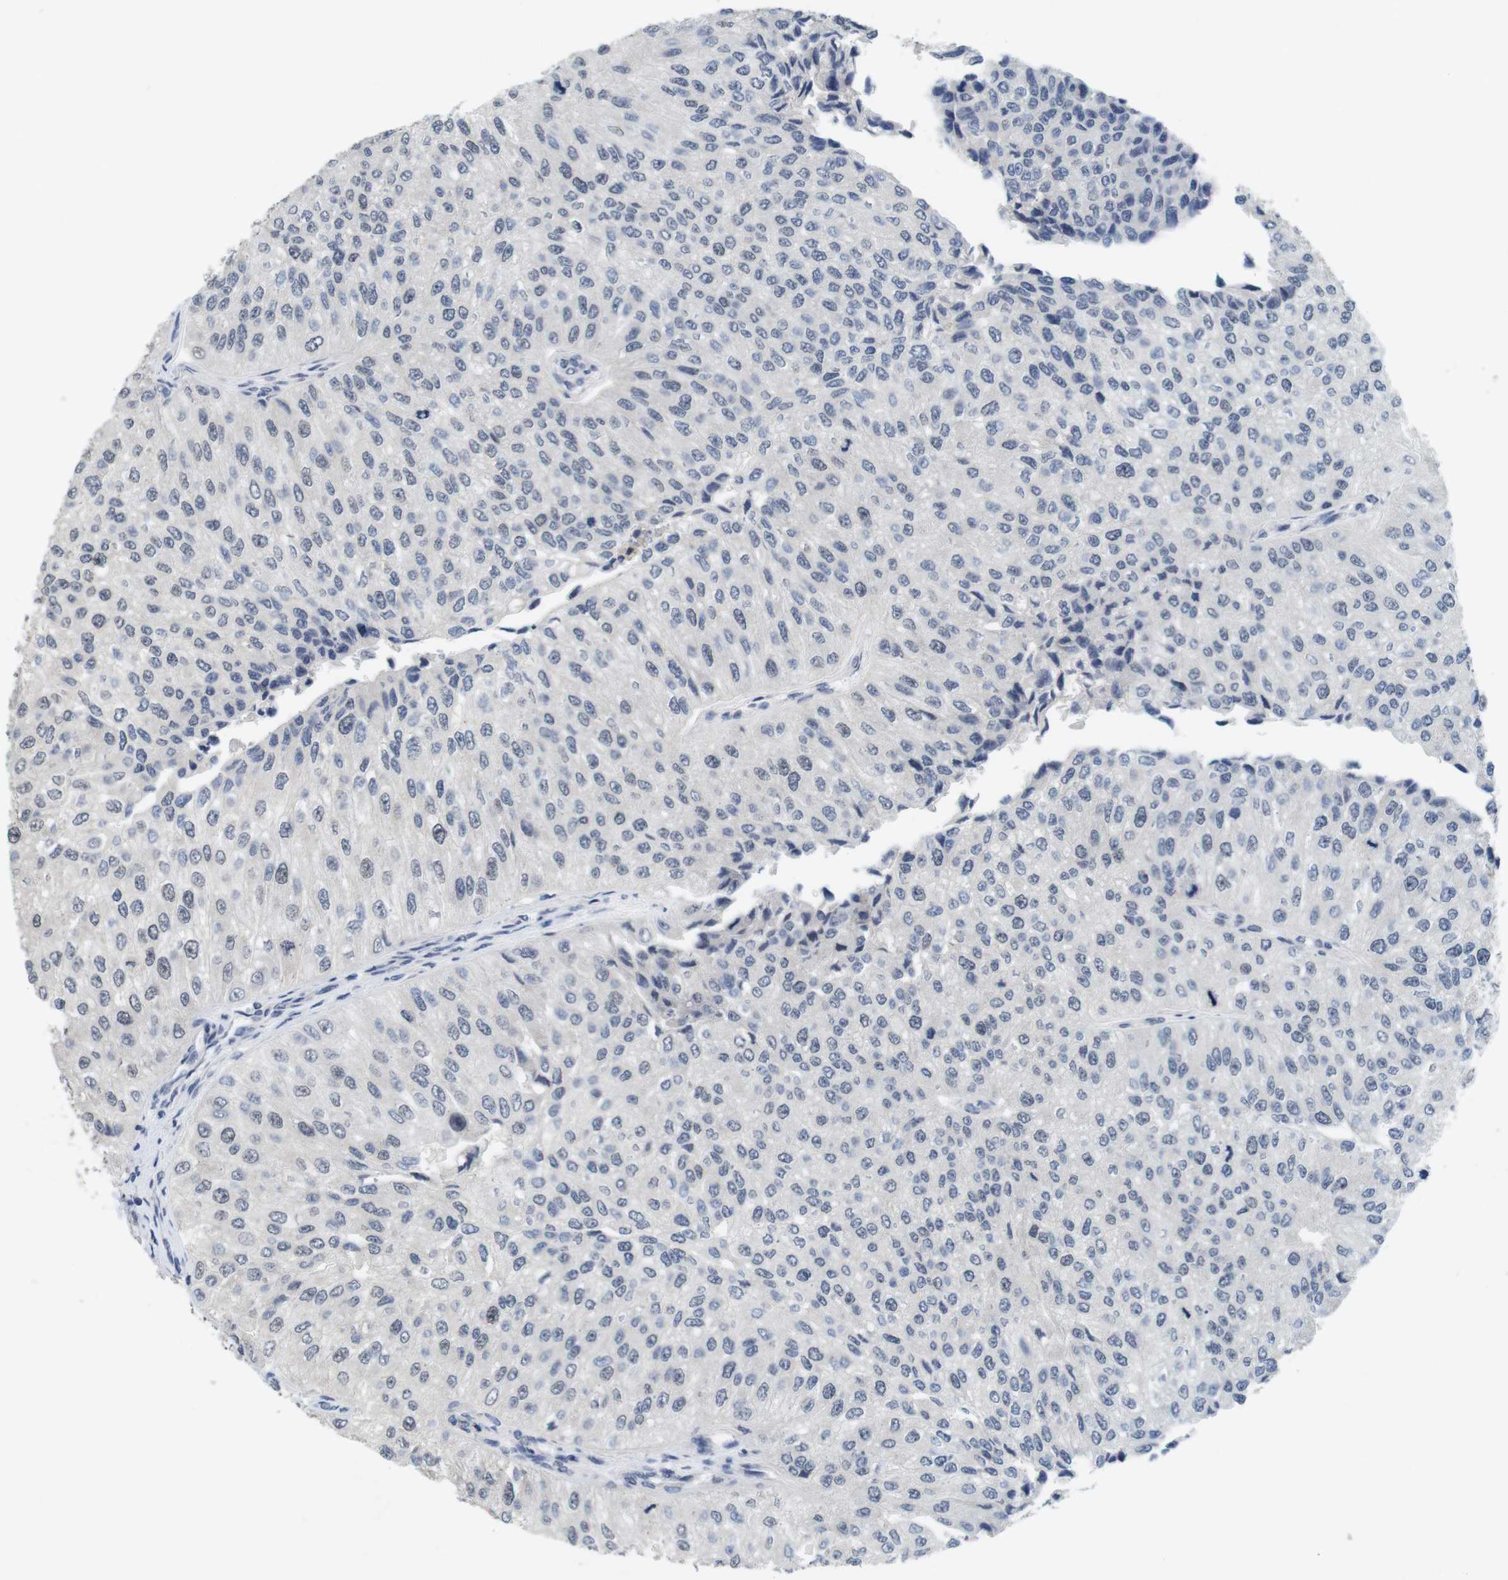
{"staining": {"intensity": "negative", "quantity": "none", "location": "none"}, "tissue": "urothelial cancer", "cell_type": "Tumor cells", "image_type": "cancer", "snomed": [{"axis": "morphology", "description": "Urothelial carcinoma, High grade"}, {"axis": "topography", "description": "Kidney"}, {"axis": "topography", "description": "Urinary bladder"}], "caption": "High-grade urothelial carcinoma was stained to show a protein in brown. There is no significant positivity in tumor cells.", "gene": "SKP2", "patient": {"sex": "male", "age": 77}}